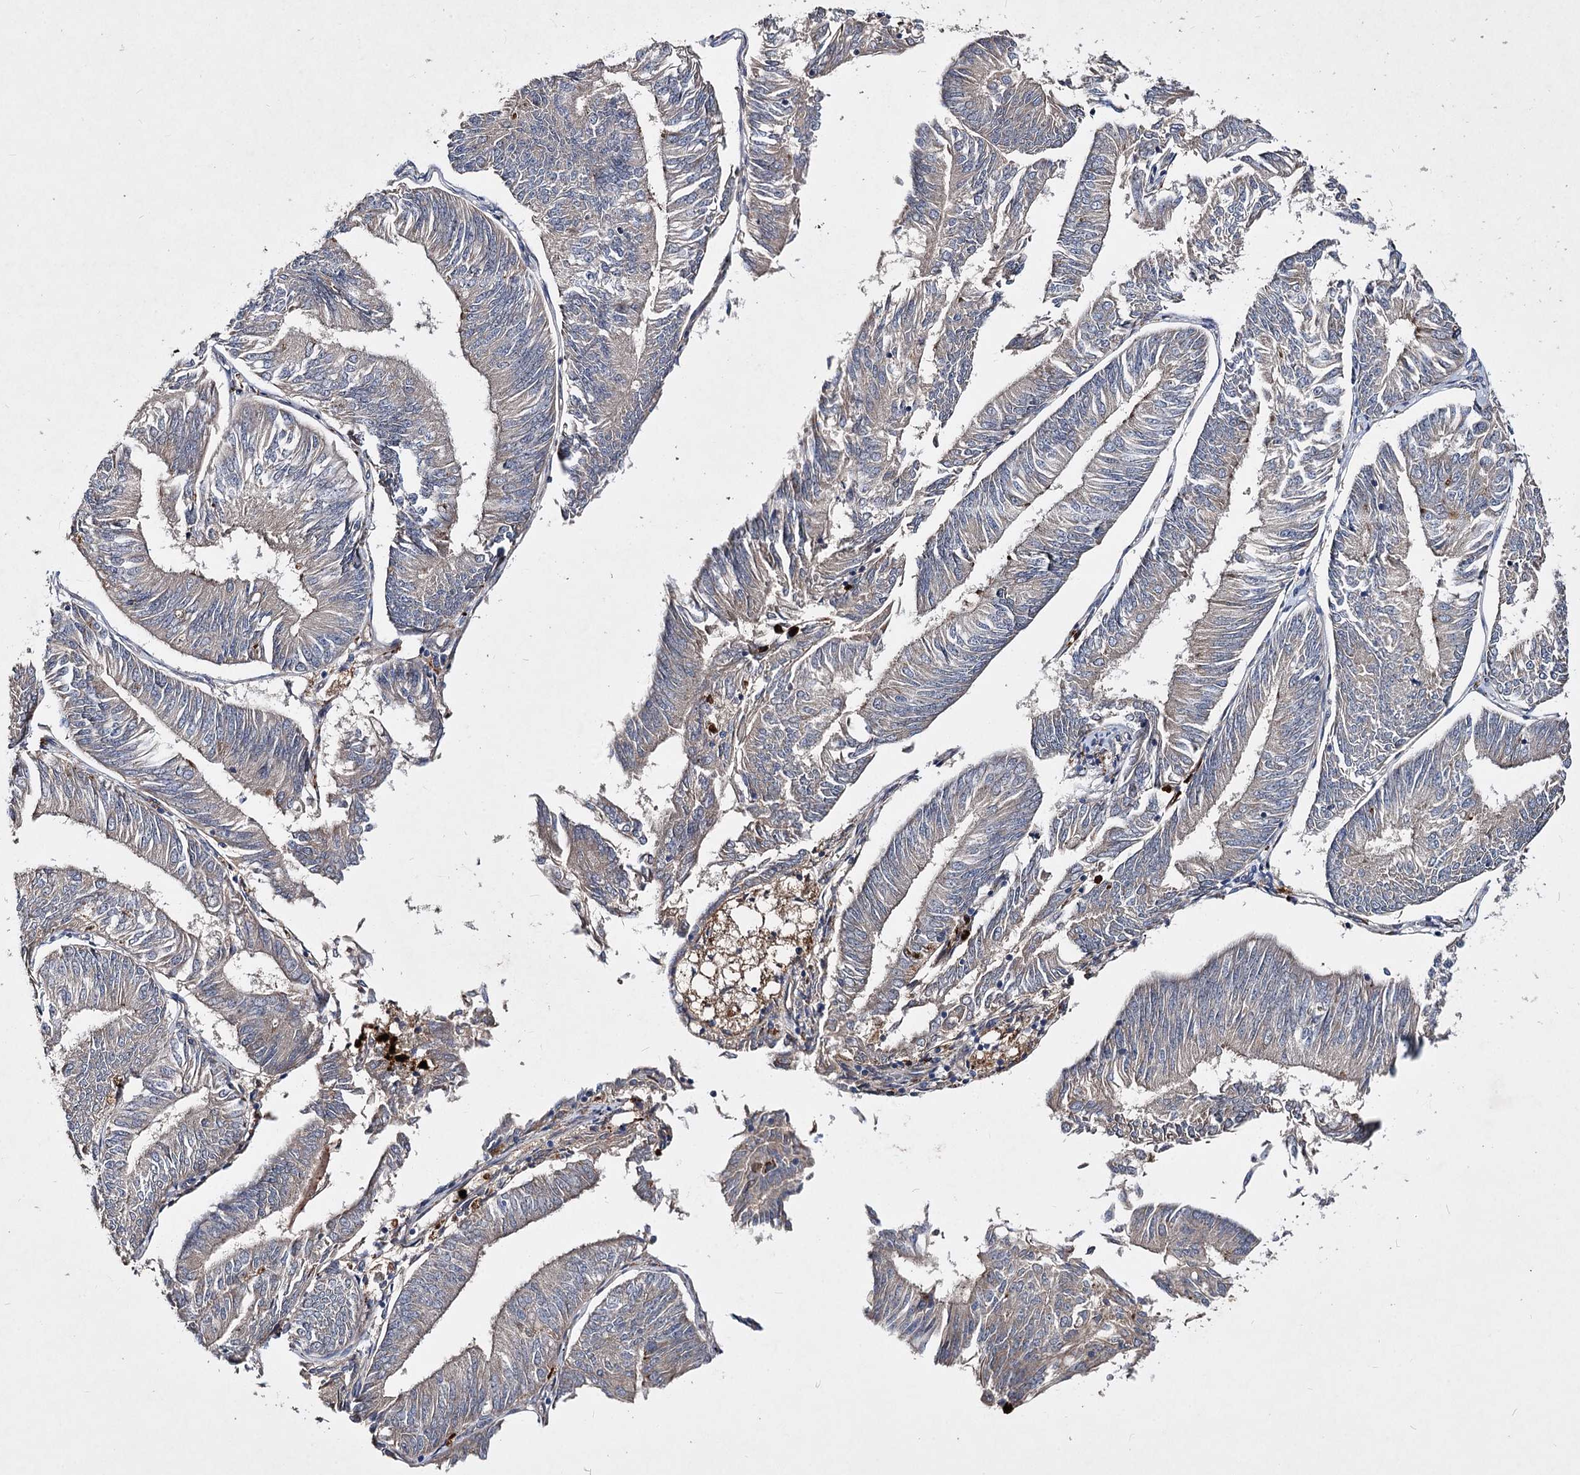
{"staining": {"intensity": "negative", "quantity": "none", "location": "none"}, "tissue": "endometrial cancer", "cell_type": "Tumor cells", "image_type": "cancer", "snomed": [{"axis": "morphology", "description": "Adenocarcinoma, NOS"}, {"axis": "topography", "description": "Endometrium"}], "caption": "IHC micrograph of neoplastic tissue: endometrial cancer stained with DAB (3,3'-diaminobenzidine) shows no significant protein expression in tumor cells. (DAB (3,3'-diaminobenzidine) IHC, high magnification).", "gene": "MINDY3", "patient": {"sex": "female", "age": 58}}